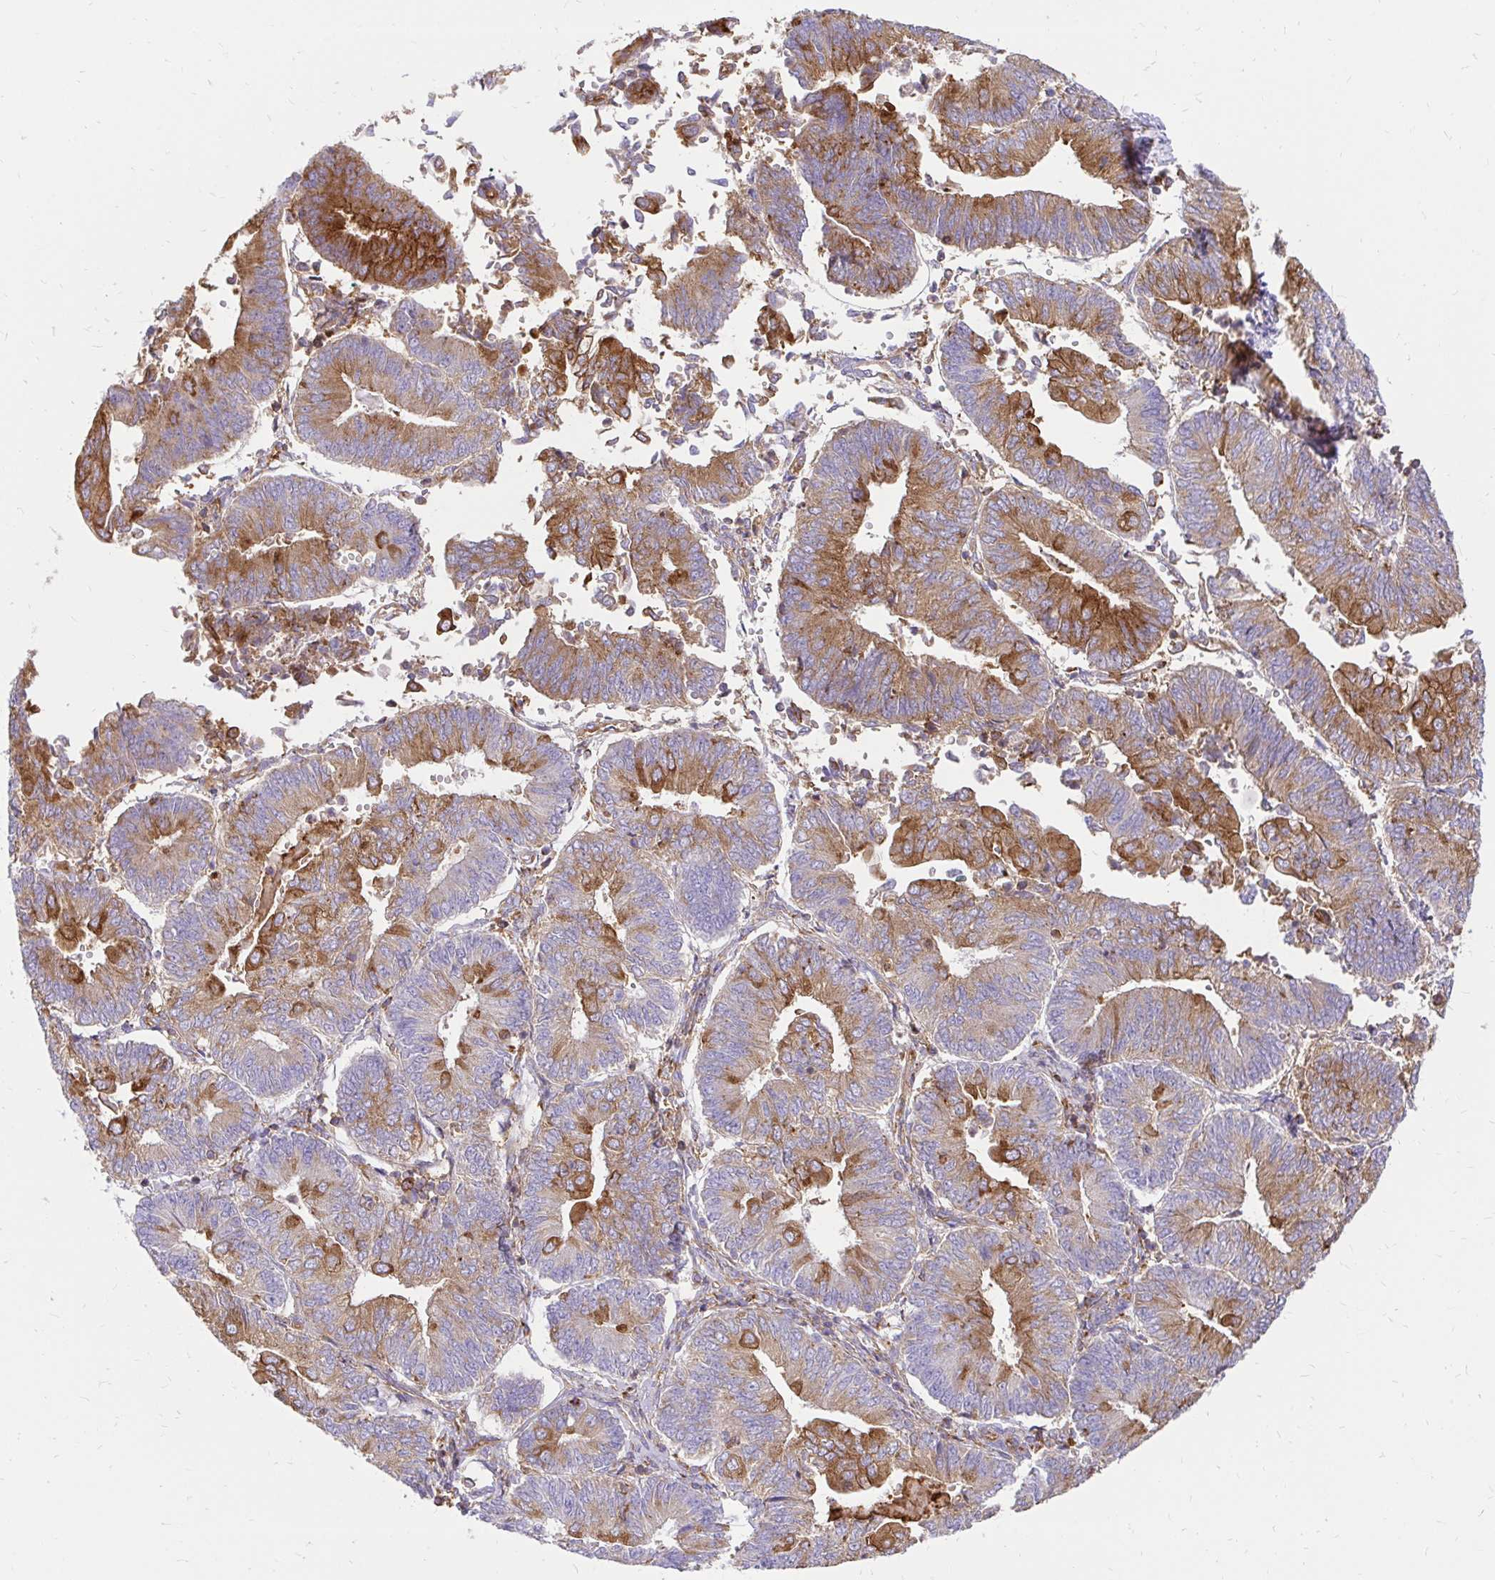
{"staining": {"intensity": "moderate", "quantity": "25%-75%", "location": "cytoplasmic/membranous"}, "tissue": "endometrial cancer", "cell_type": "Tumor cells", "image_type": "cancer", "snomed": [{"axis": "morphology", "description": "Adenocarcinoma, NOS"}, {"axis": "topography", "description": "Endometrium"}], "caption": "Endometrial adenocarcinoma was stained to show a protein in brown. There is medium levels of moderate cytoplasmic/membranous positivity in about 25%-75% of tumor cells.", "gene": "ABCB10", "patient": {"sex": "female", "age": 65}}